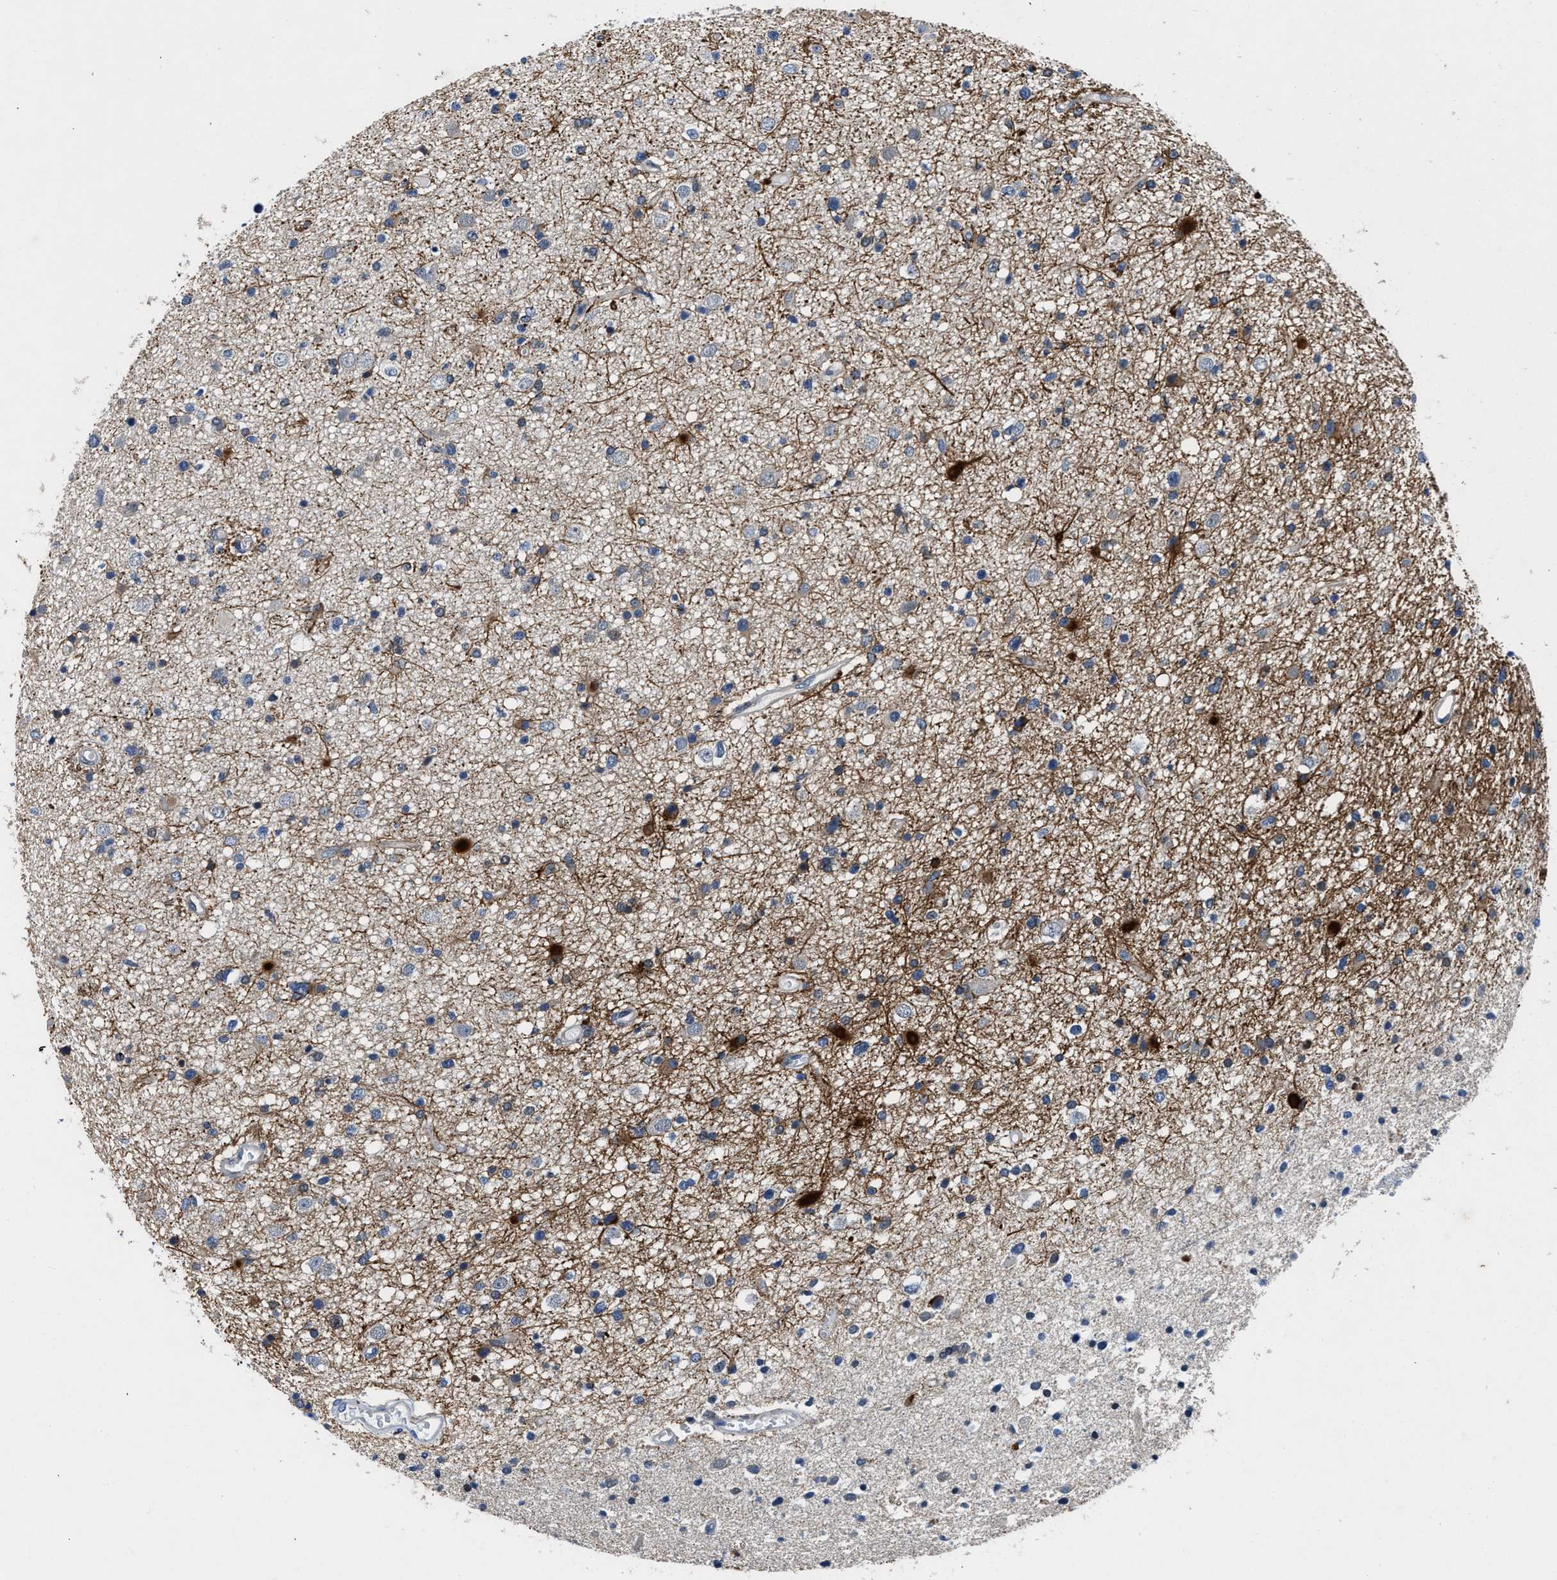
{"staining": {"intensity": "strong", "quantity": "<25%", "location": "cytoplasmic/membranous"}, "tissue": "glioma", "cell_type": "Tumor cells", "image_type": "cancer", "snomed": [{"axis": "morphology", "description": "Glioma, malignant, High grade"}, {"axis": "topography", "description": "Brain"}], "caption": "IHC (DAB) staining of human glioma demonstrates strong cytoplasmic/membranous protein positivity in approximately <25% of tumor cells.", "gene": "COPS2", "patient": {"sex": "male", "age": 33}}